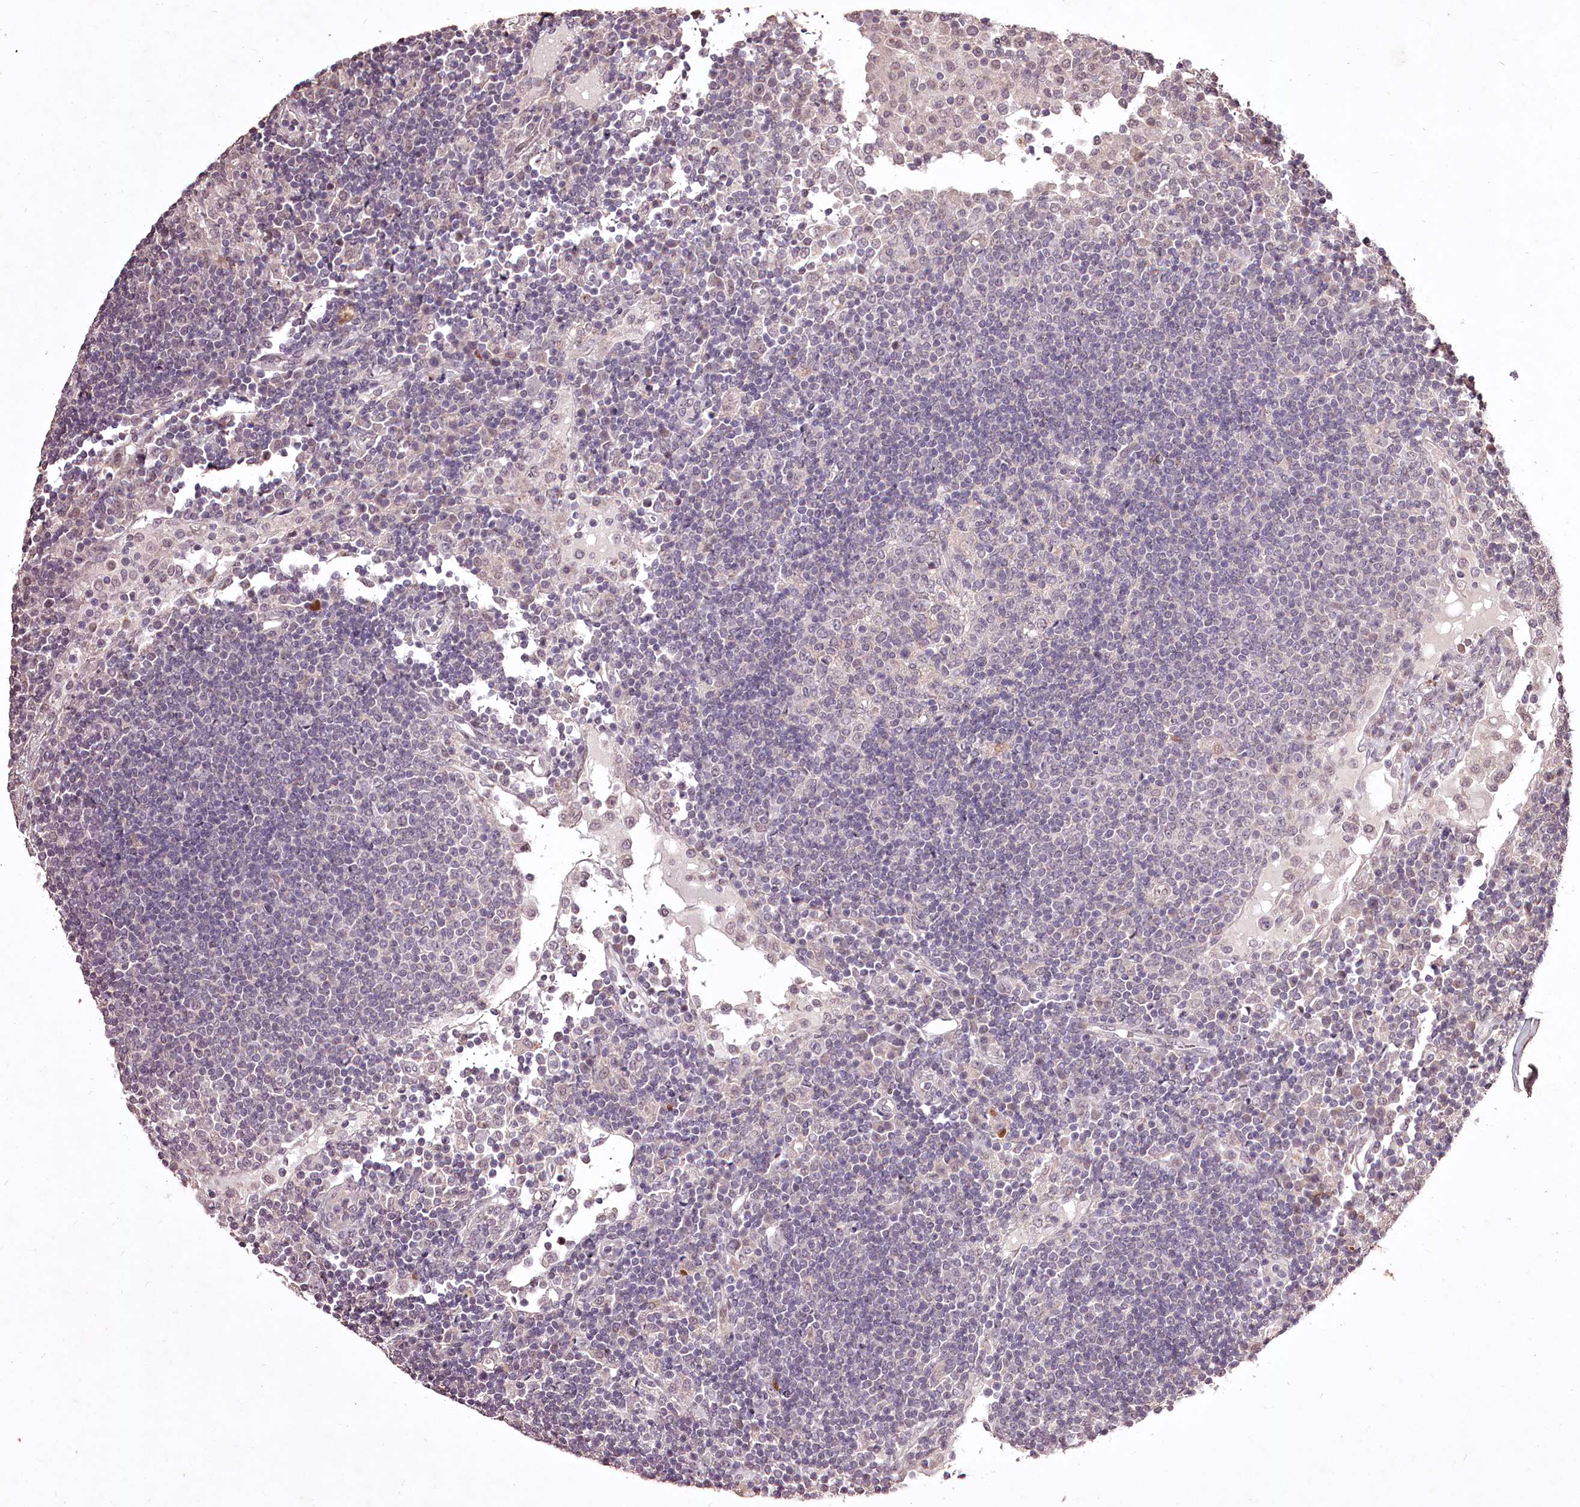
{"staining": {"intensity": "negative", "quantity": "none", "location": "none"}, "tissue": "lymph node", "cell_type": "Germinal center cells", "image_type": "normal", "snomed": [{"axis": "morphology", "description": "Normal tissue, NOS"}, {"axis": "topography", "description": "Lymph node"}], "caption": "A high-resolution micrograph shows IHC staining of unremarkable lymph node, which exhibits no significant positivity in germinal center cells.", "gene": "ADRA1D", "patient": {"sex": "female", "age": 53}}